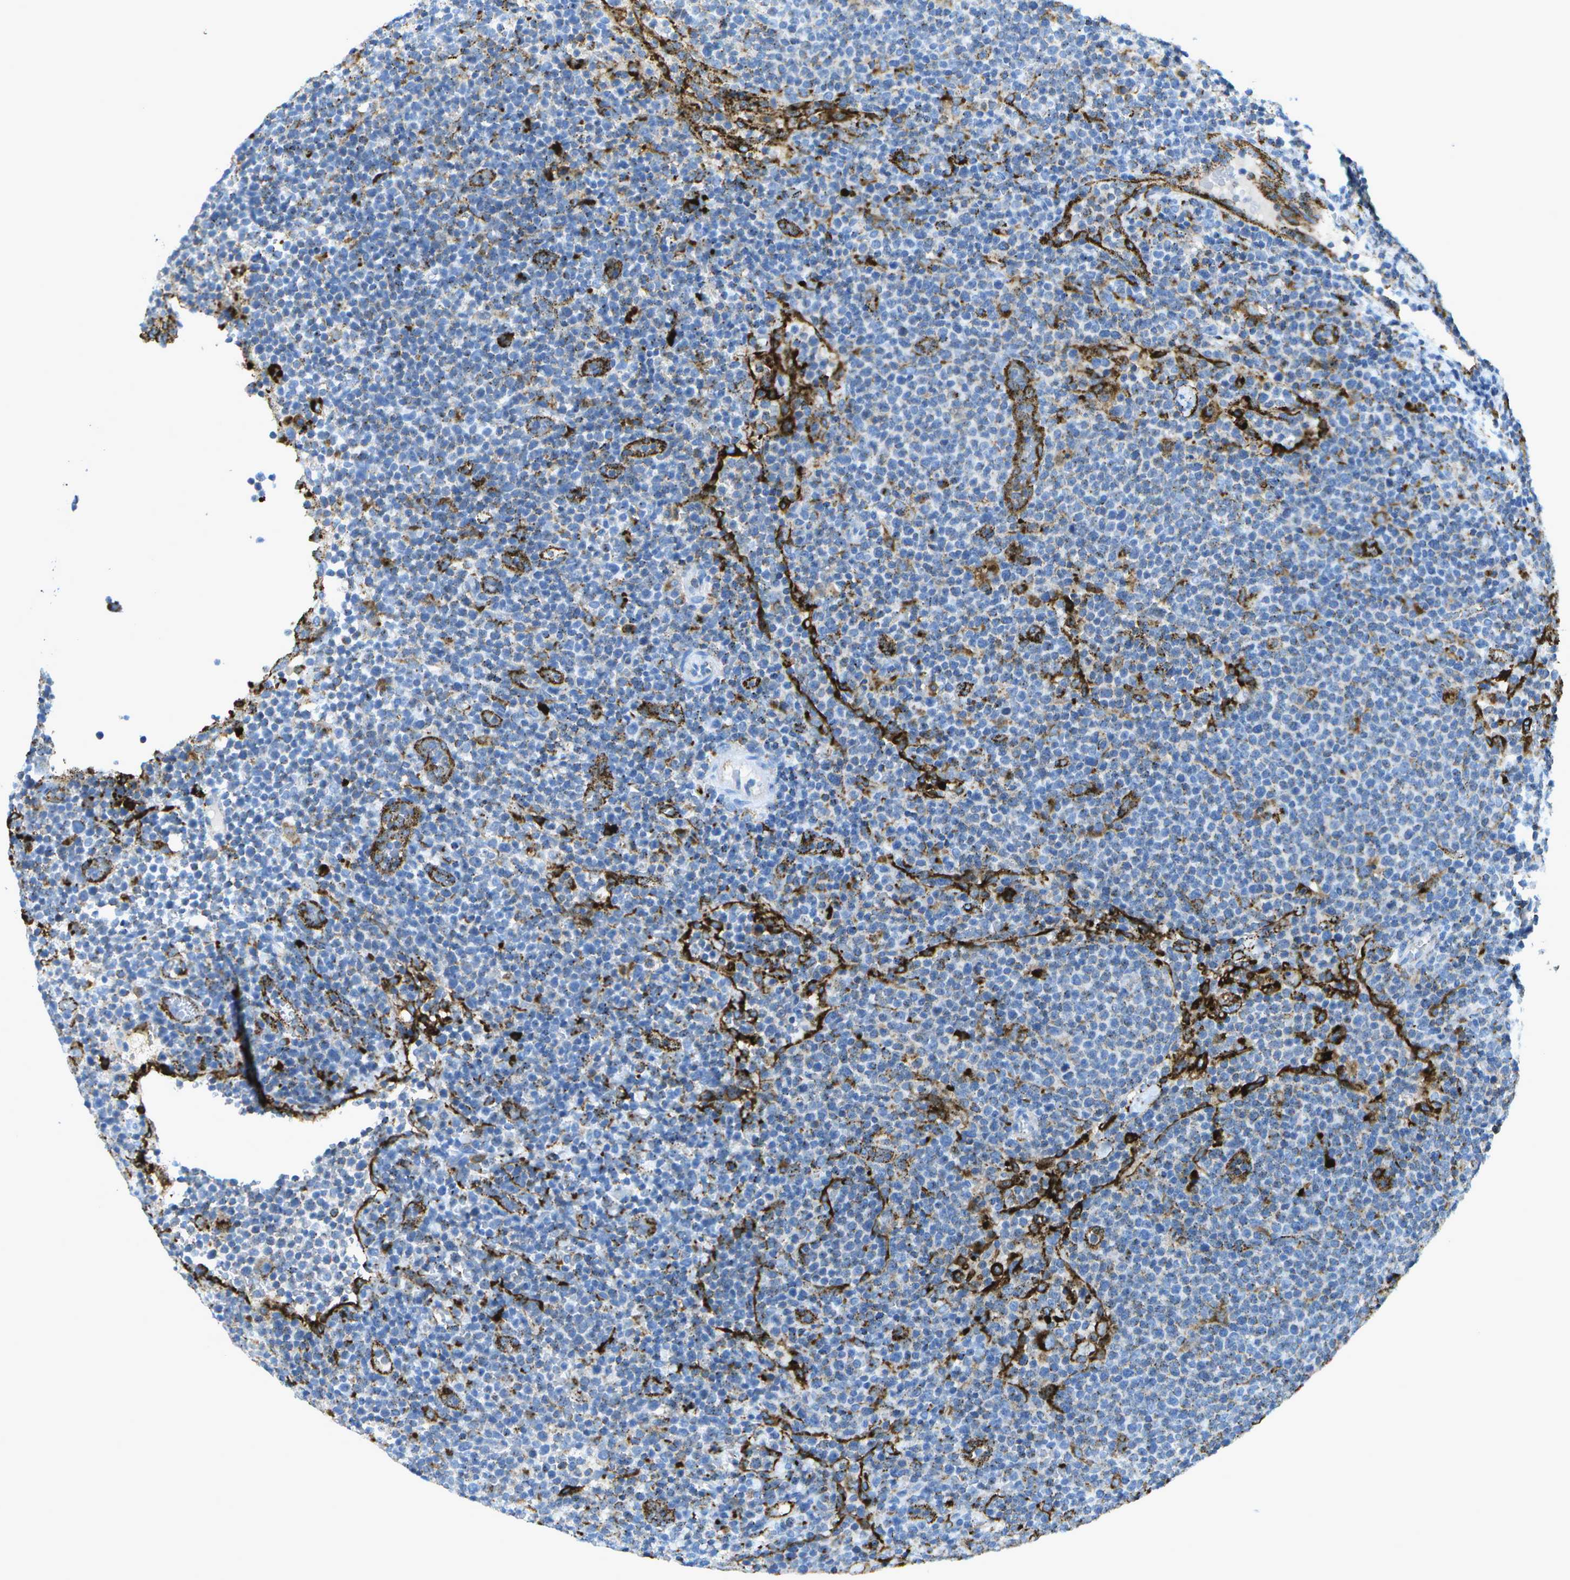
{"staining": {"intensity": "weak", "quantity": "<25%", "location": "cytoplasmic/membranous"}, "tissue": "lymphoma", "cell_type": "Tumor cells", "image_type": "cancer", "snomed": [{"axis": "morphology", "description": "Malignant lymphoma, non-Hodgkin's type, High grade"}, {"axis": "topography", "description": "Lymph node"}], "caption": "Immunohistochemistry (IHC) photomicrograph of neoplastic tissue: malignant lymphoma, non-Hodgkin's type (high-grade) stained with DAB demonstrates no significant protein positivity in tumor cells. Nuclei are stained in blue.", "gene": "PRCP", "patient": {"sex": "male", "age": 61}}